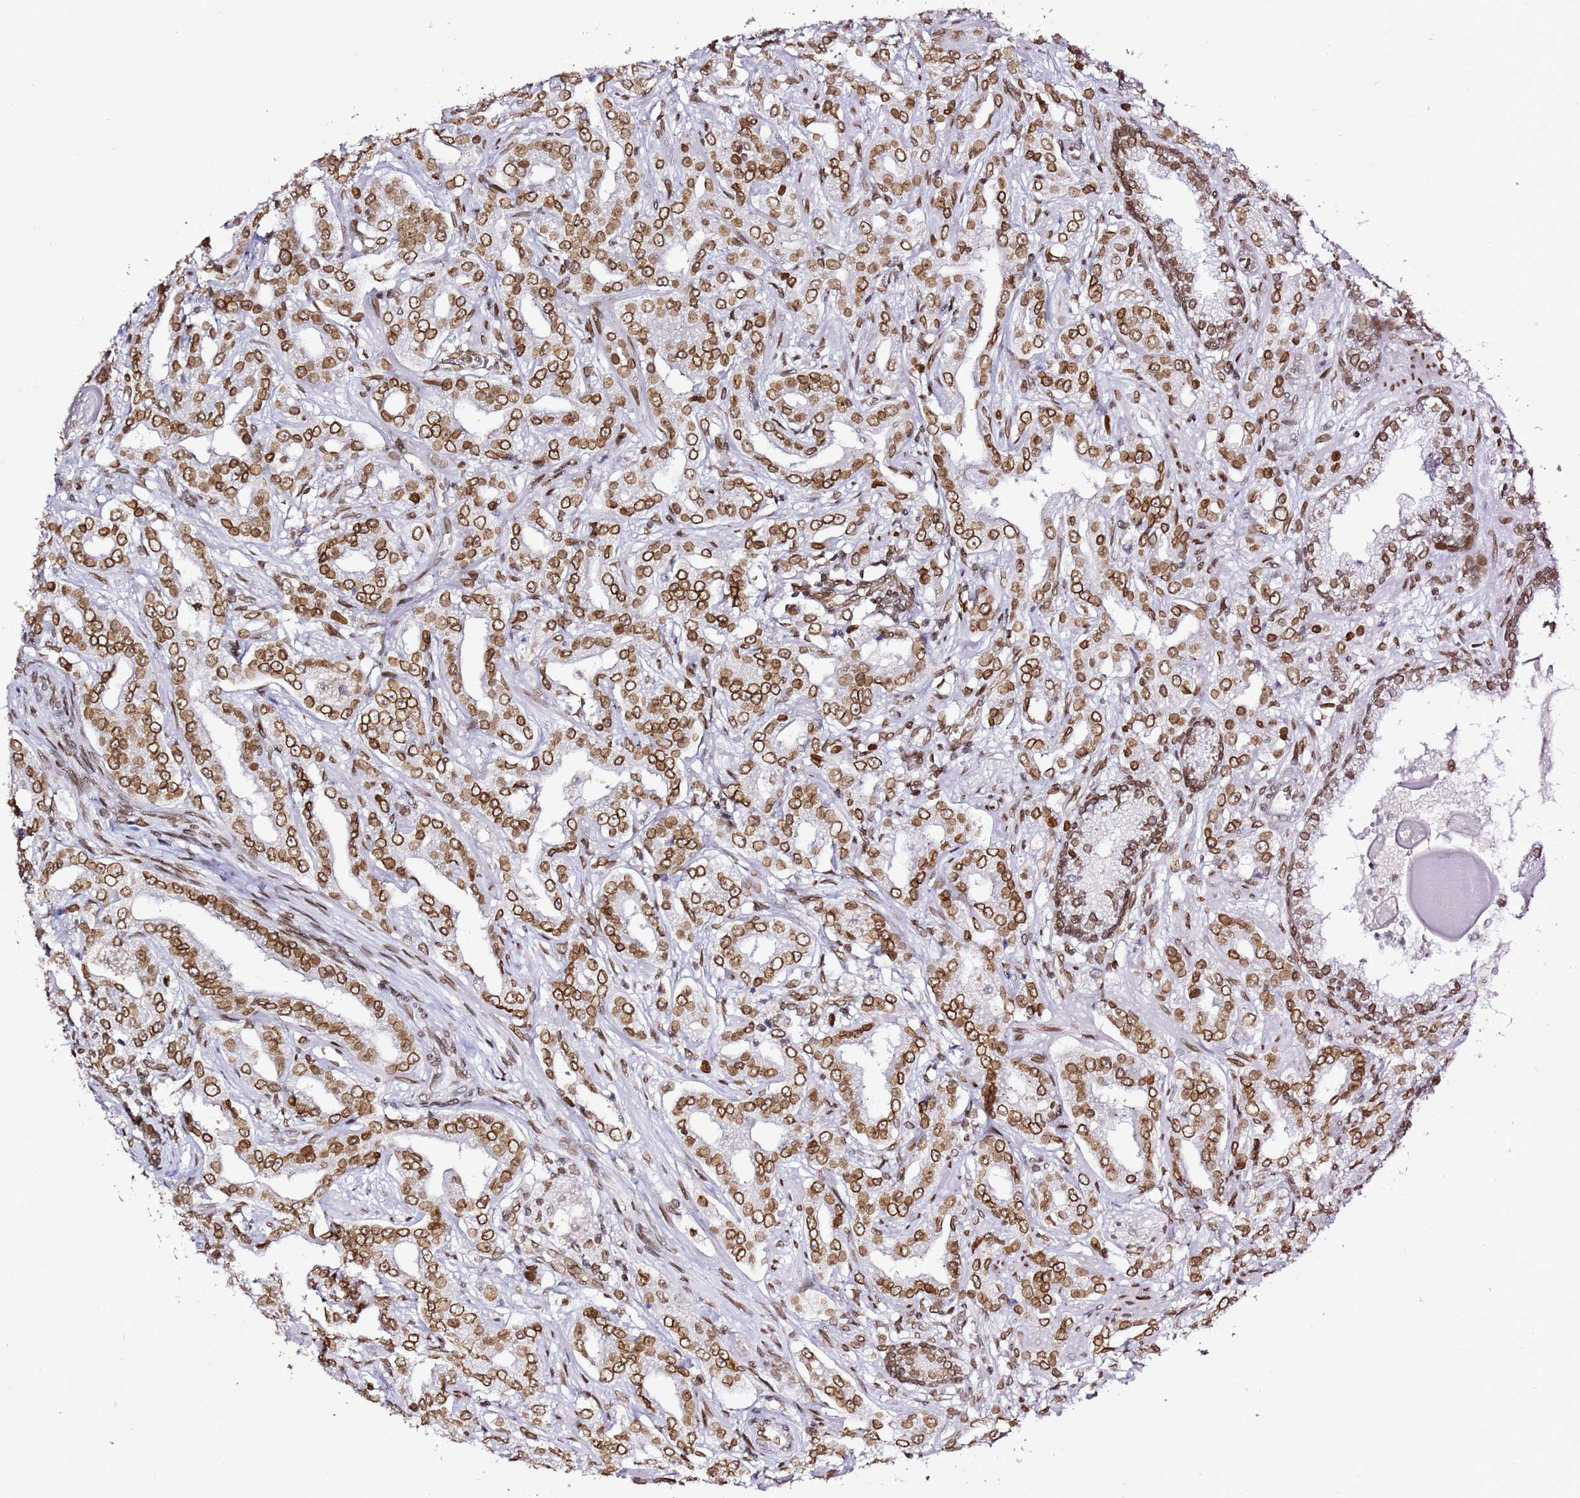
{"staining": {"intensity": "moderate", "quantity": ">75%", "location": "cytoplasmic/membranous,nuclear"}, "tissue": "prostate cancer", "cell_type": "Tumor cells", "image_type": "cancer", "snomed": [{"axis": "morphology", "description": "Adenocarcinoma, High grade"}, {"axis": "topography", "description": "Prostate"}], "caption": "Immunohistochemistry histopathology image of neoplastic tissue: human prostate cancer (adenocarcinoma (high-grade)) stained using IHC exhibits medium levels of moderate protein expression localized specifically in the cytoplasmic/membranous and nuclear of tumor cells, appearing as a cytoplasmic/membranous and nuclear brown color.", "gene": "POU6F1", "patient": {"sex": "male", "age": 63}}